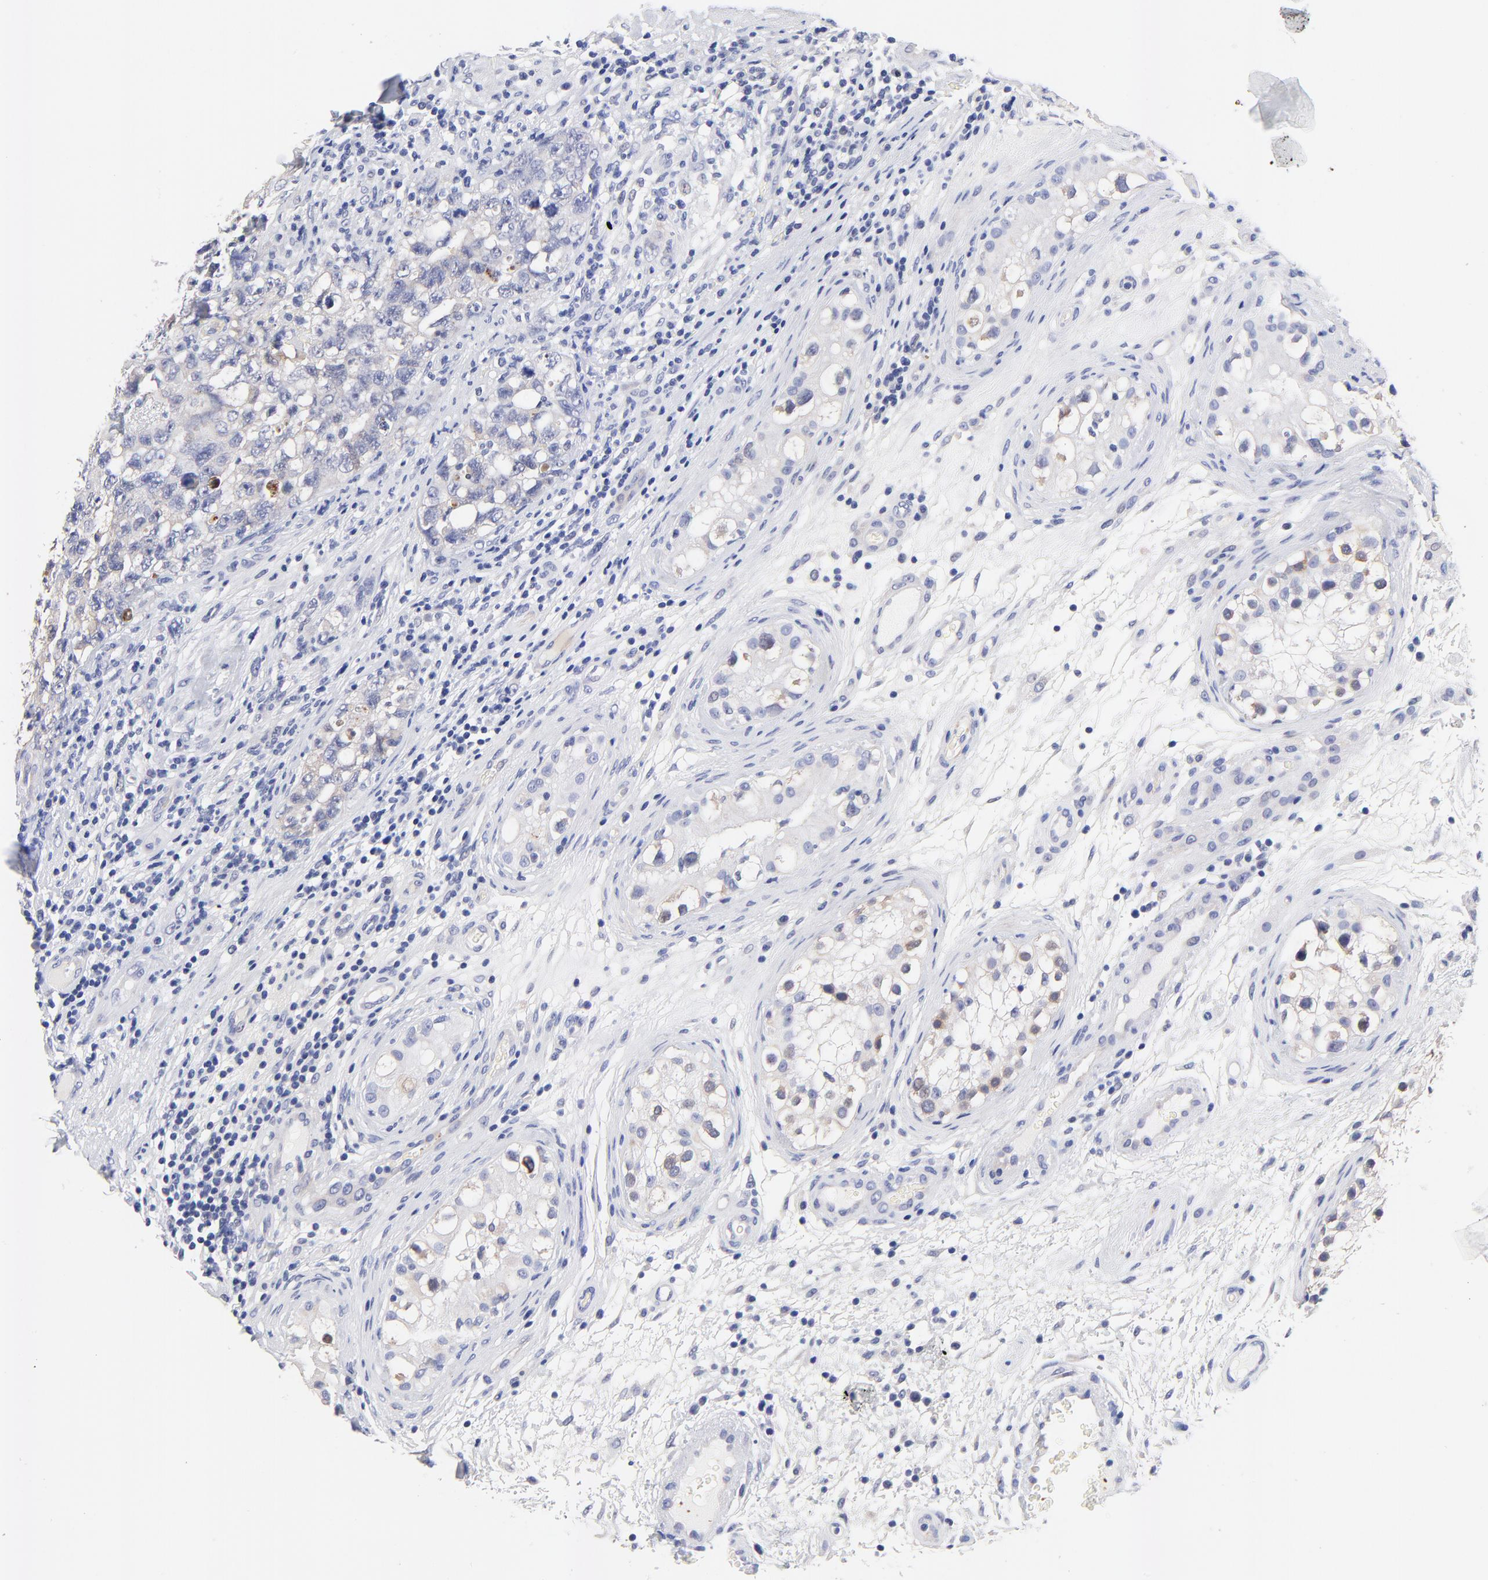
{"staining": {"intensity": "negative", "quantity": "none", "location": "none"}, "tissue": "testis cancer", "cell_type": "Tumor cells", "image_type": "cancer", "snomed": [{"axis": "morphology", "description": "Carcinoma, Embryonal, NOS"}, {"axis": "topography", "description": "Testis"}], "caption": "Tumor cells are negative for brown protein staining in testis cancer.", "gene": "FAM117B", "patient": {"sex": "male", "age": 31}}